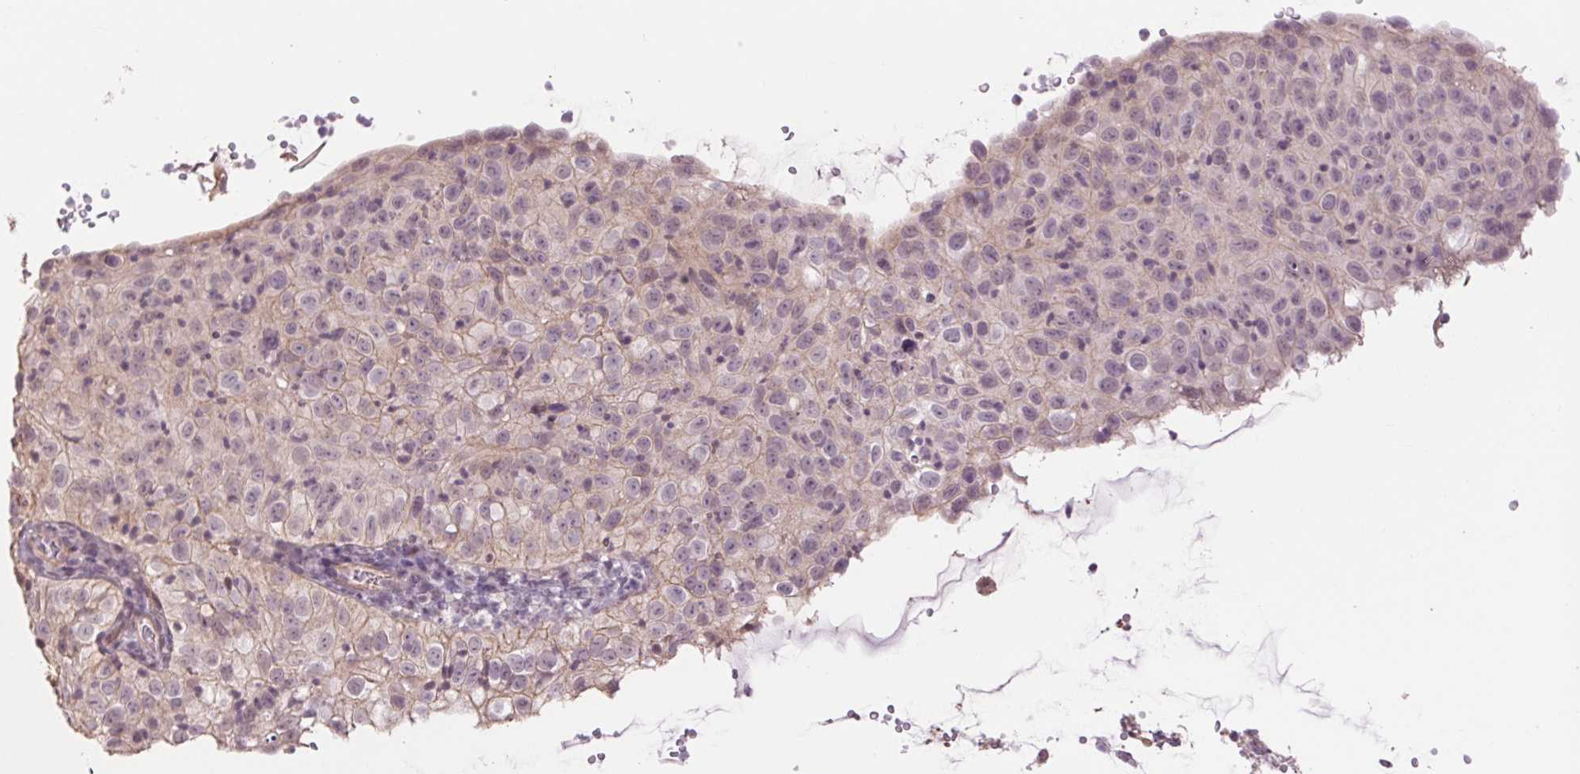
{"staining": {"intensity": "negative", "quantity": "none", "location": "none"}, "tissue": "cervical cancer", "cell_type": "Tumor cells", "image_type": "cancer", "snomed": [{"axis": "morphology", "description": "Squamous cell carcinoma, NOS"}, {"axis": "topography", "description": "Cervix"}], "caption": "This is a histopathology image of immunohistochemistry staining of cervical cancer, which shows no staining in tumor cells.", "gene": "PALM", "patient": {"sex": "female", "age": 52}}